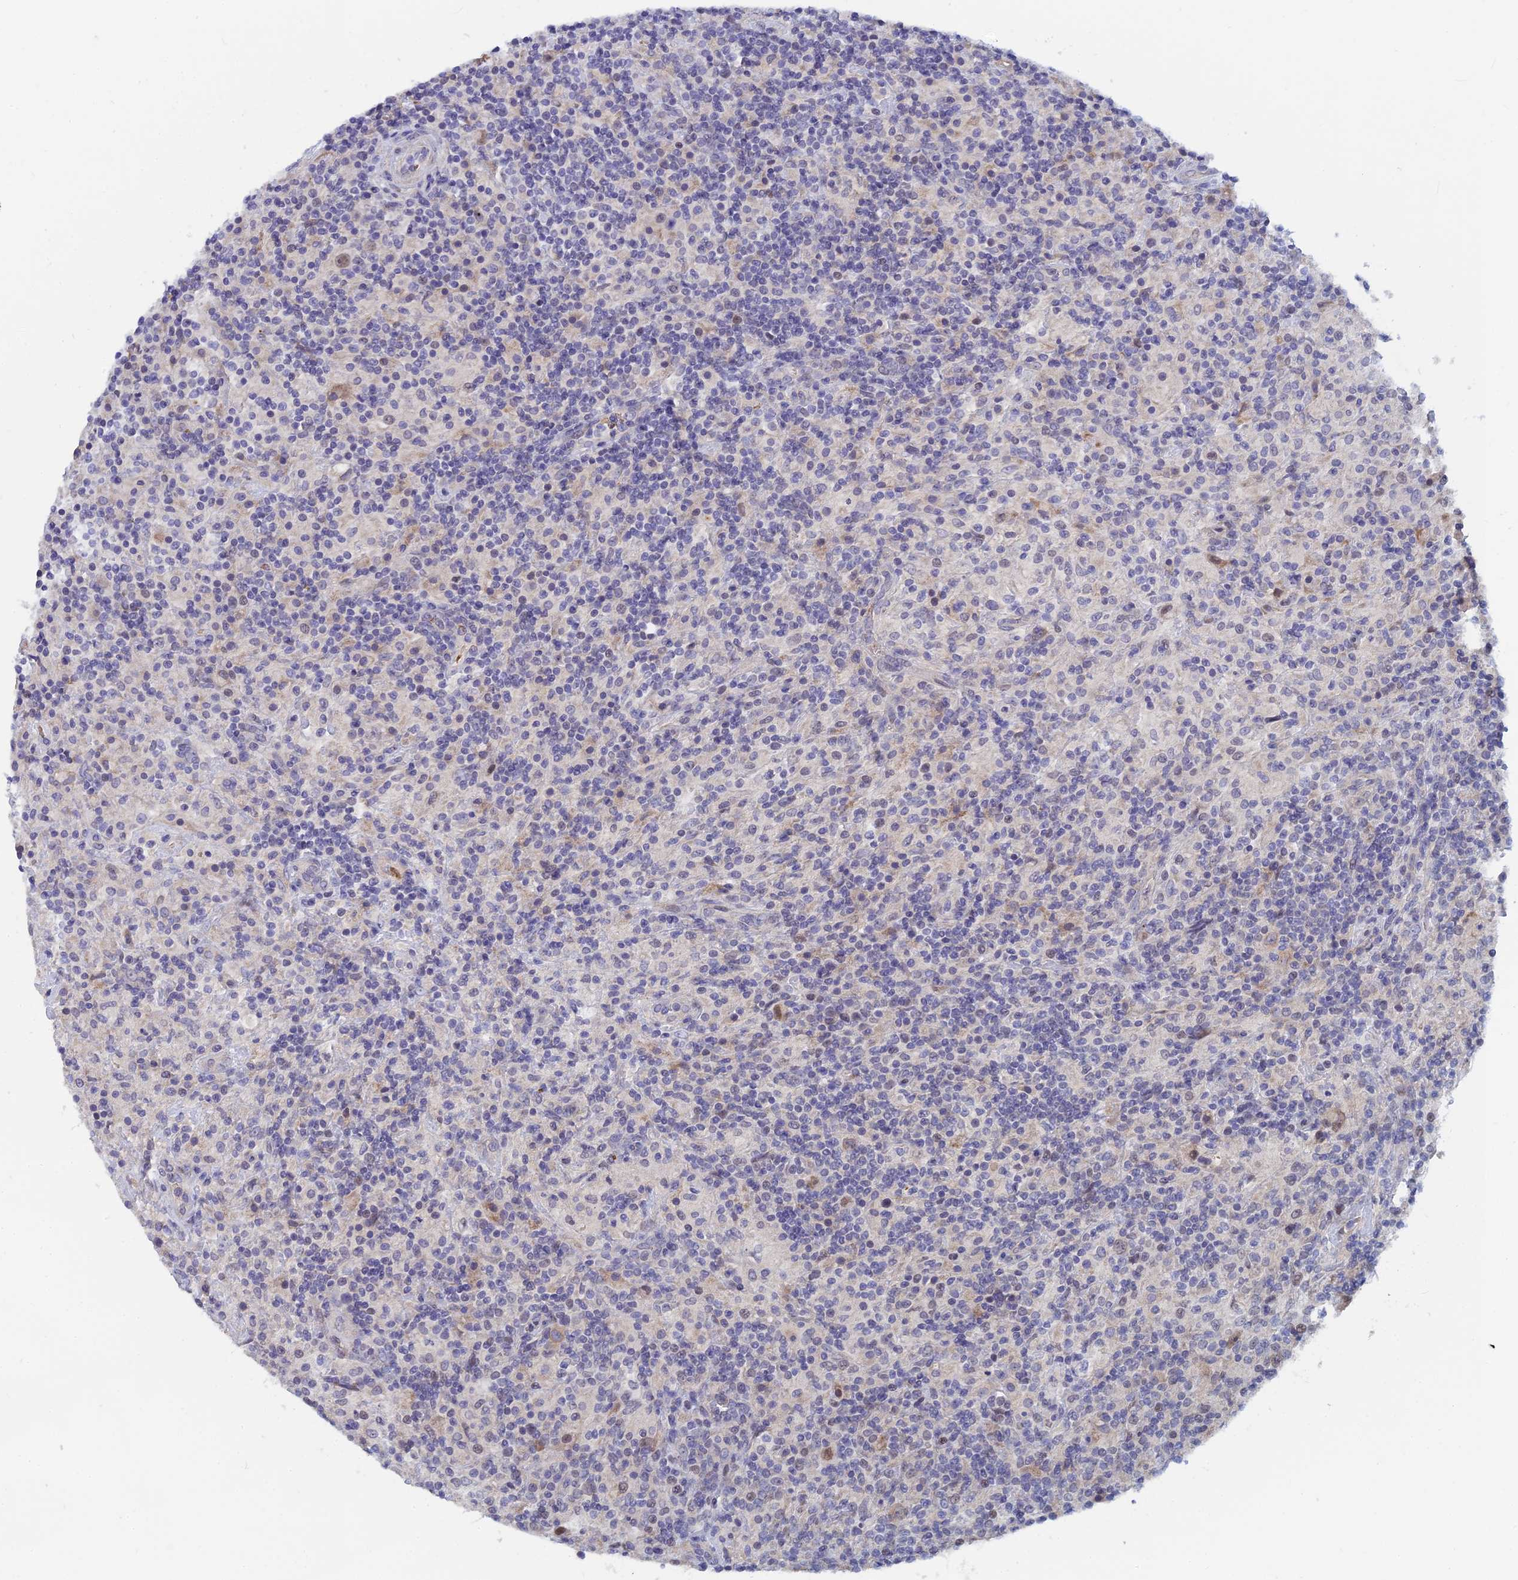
{"staining": {"intensity": "weak", "quantity": "25%-75%", "location": "nuclear"}, "tissue": "lymphoma", "cell_type": "Tumor cells", "image_type": "cancer", "snomed": [{"axis": "morphology", "description": "Hodgkin's disease, NOS"}, {"axis": "topography", "description": "Lymph node"}], "caption": "IHC image of neoplastic tissue: Hodgkin's disease stained using immunohistochemistry (IHC) exhibits low levels of weak protein expression localized specifically in the nuclear of tumor cells, appearing as a nuclear brown color.", "gene": "GIPC1", "patient": {"sex": "male", "age": 70}}